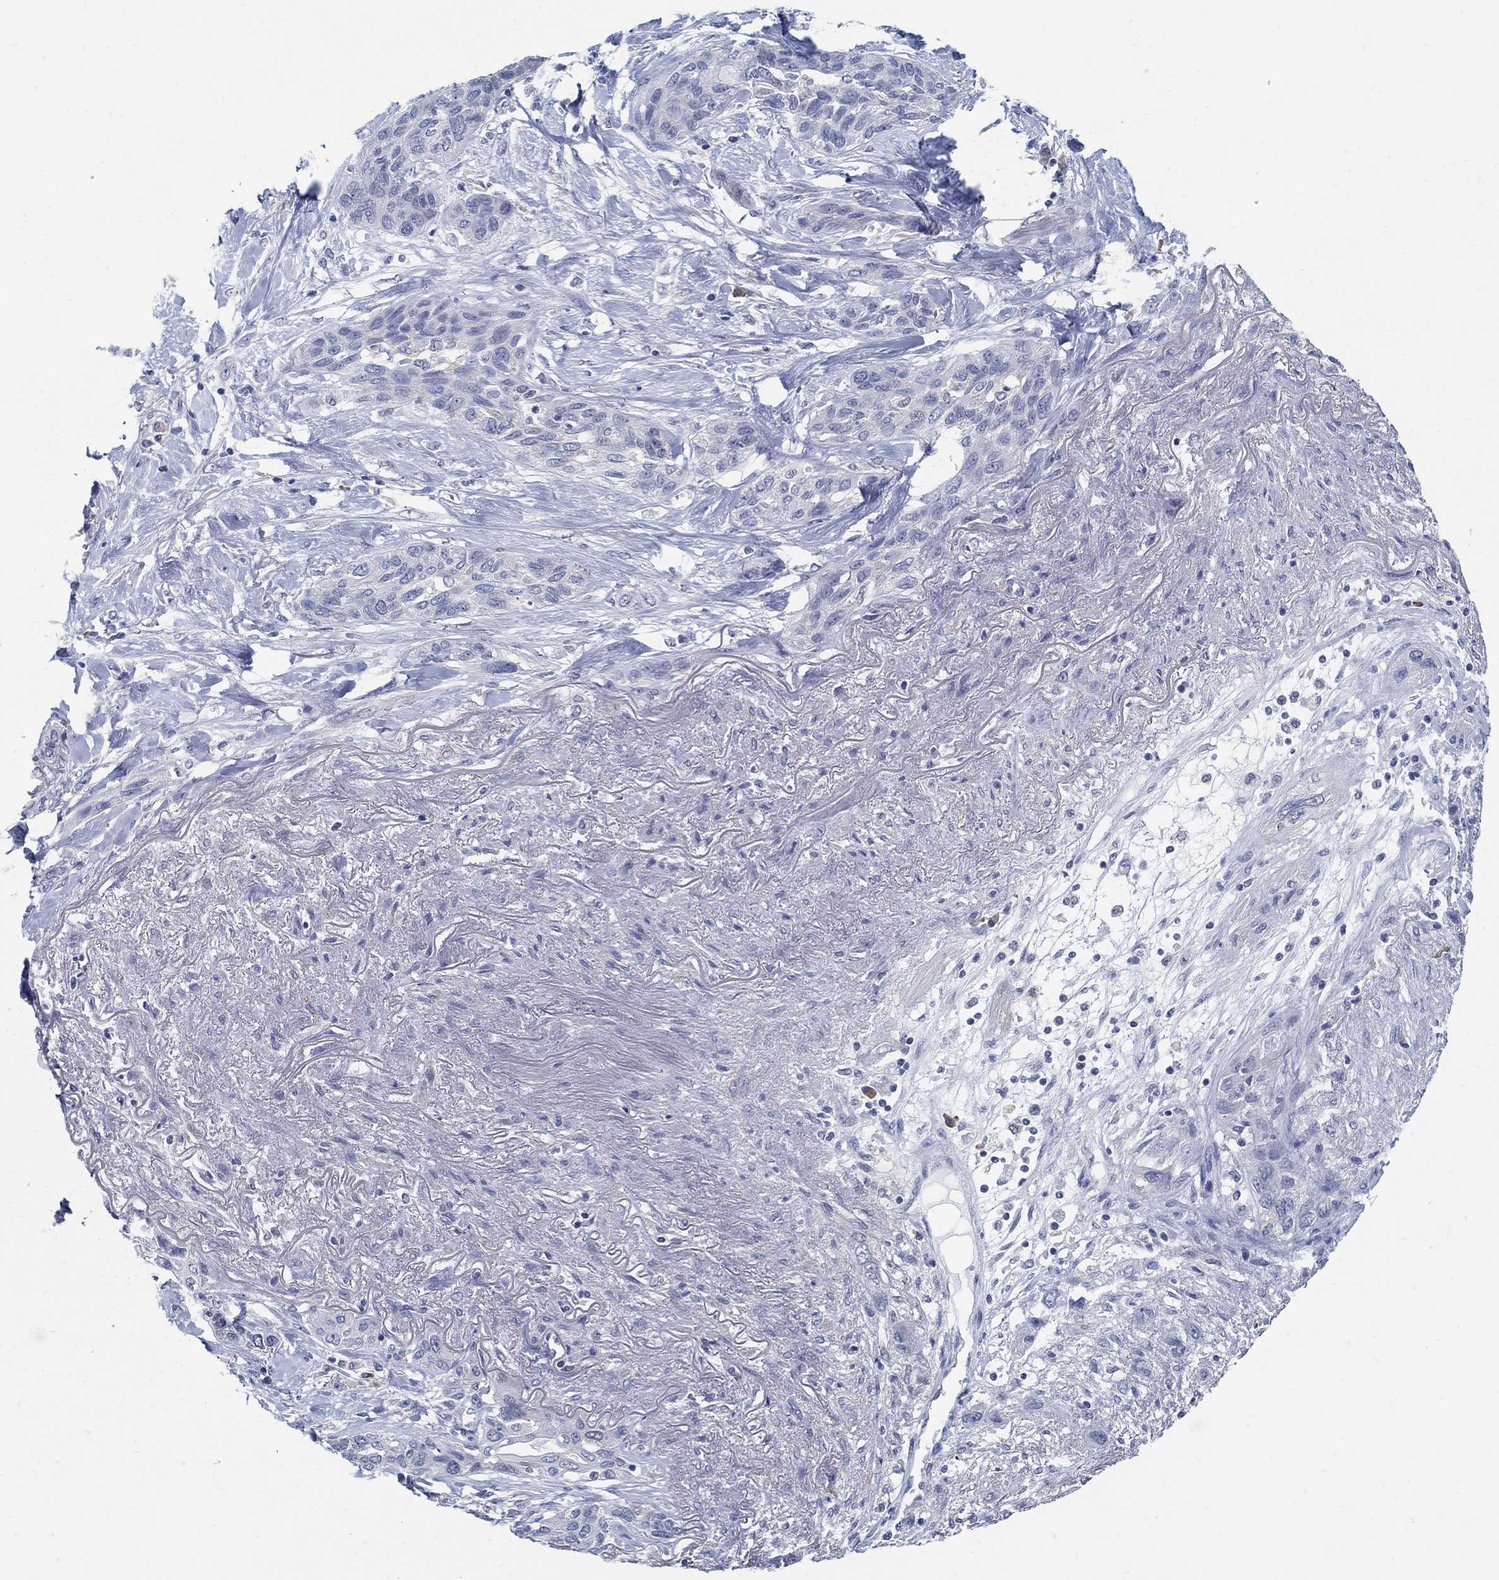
{"staining": {"intensity": "negative", "quantity": "none", "location": "none"}, "tissue": "lung cancer", "cell_type": "Tumor cells", "image_type": "cancer", "snomed": [{"axis": "morphology", "description": "Squamous cell carcinoma, NOS"}, {"axis": "topography", "description": "Lung"}], "caption": "Human squamous cell carcinoma (lung) stained for a protein using IHC displays no positivity in tumor cells.", "gene": "PCDH11X", "patient": {"sex": "female", "age": 70}}